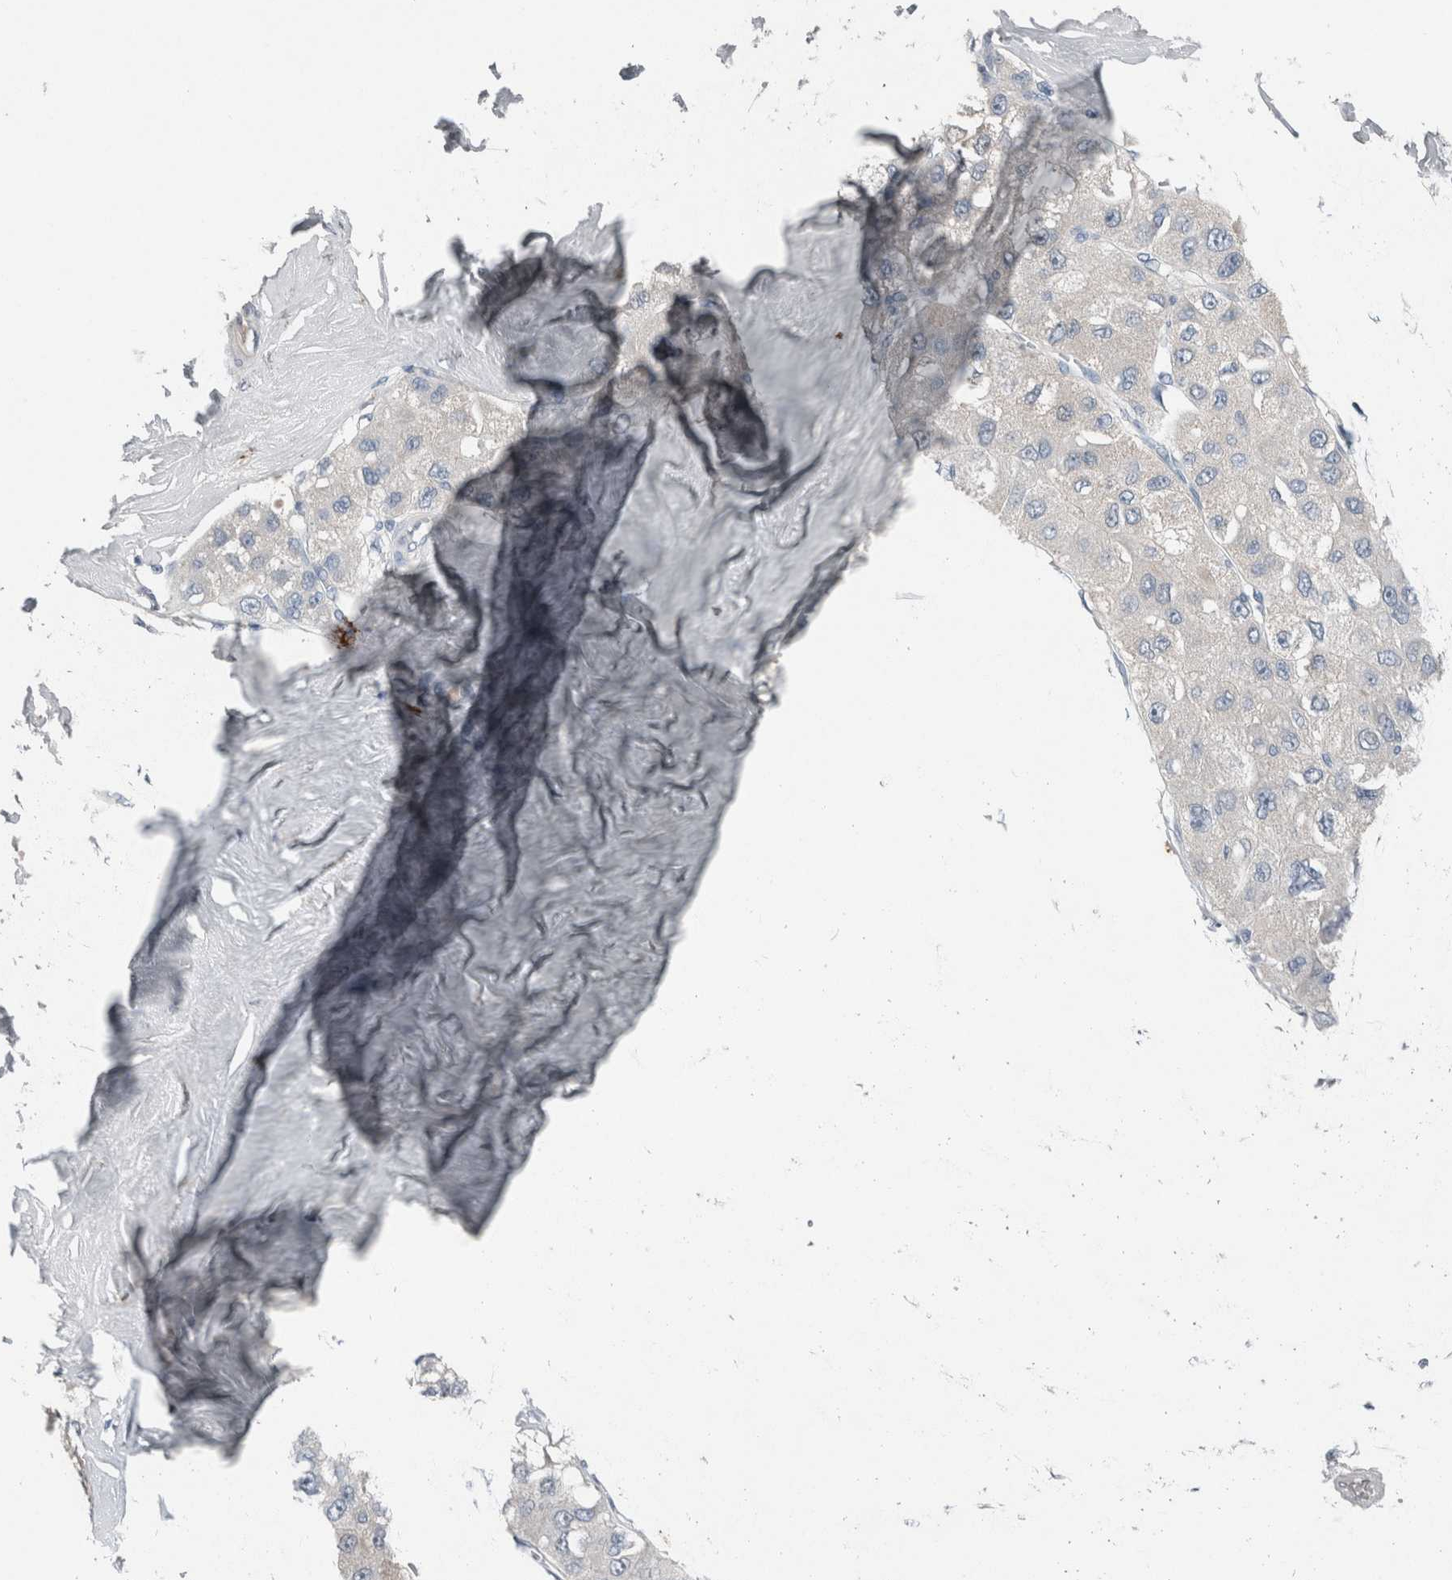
{"staining": {"intensity": "negative", "quantity": "none", "location": "none"}, "tissue": "liver cancer", "cell_type": "Tumor cells", "image_type": "cancer", "snomed": [{"axis": "morphology", "description": "Carcinoma, Hepatocellular, NOS"}, {"axis": "topography", "description": "Liver"}], "caption": "This is an immunohistochemistry photomicrograph of human hepatocellular carcinoma (liver). There is no staining in tumor cells.", "gene": "CRNN", "patient": {"sex": "male", "age": 80}}